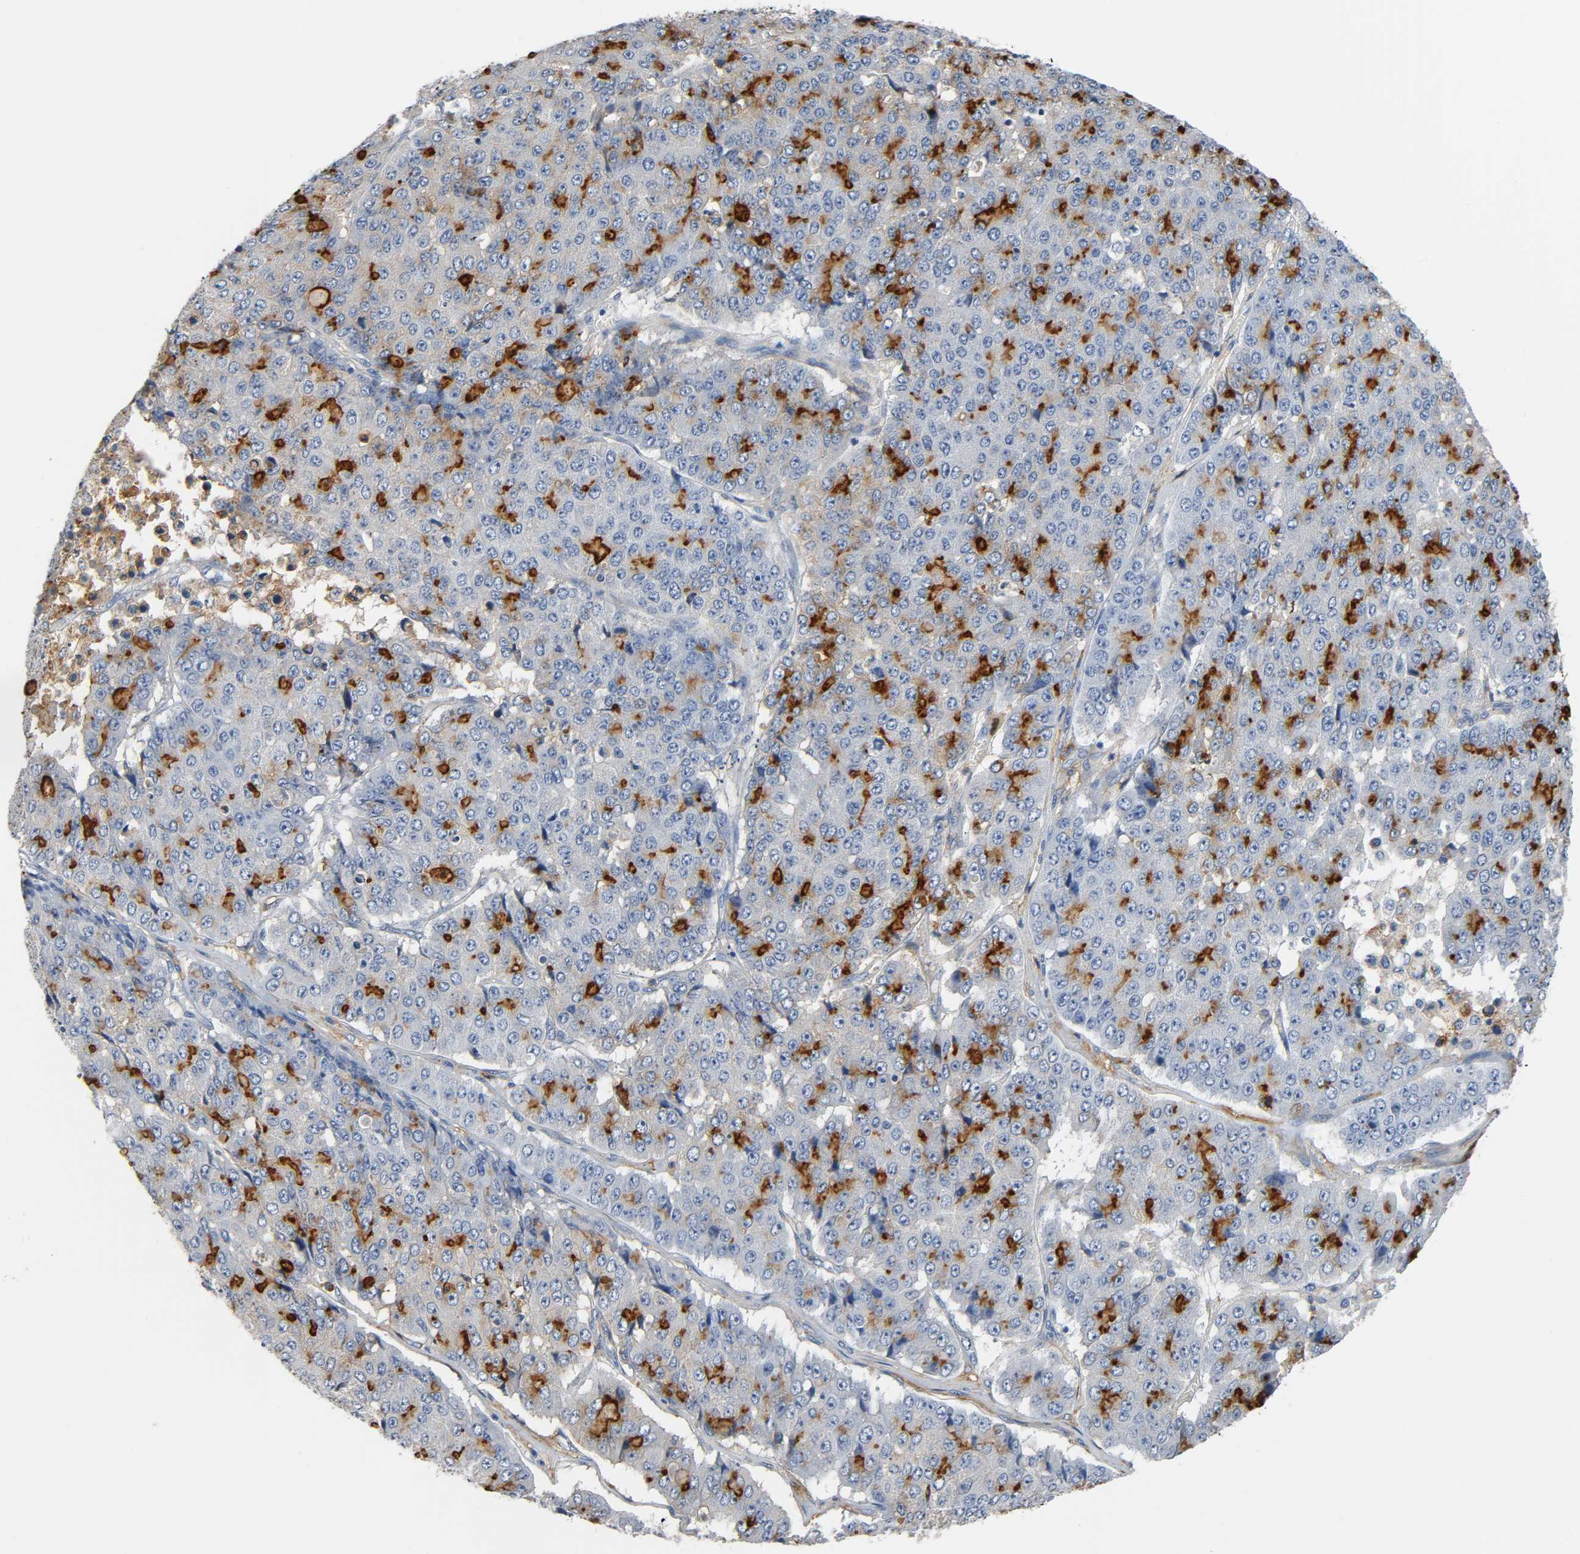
{"staining": {"intensity": "strong", "quantity": "25%-75%", "location": "cytoplasmic/membranous"}, "tissue": "pancreatic cancer", "cell_type": "Tumor cells", "image_type": "cancer", "snomed": [{"axis": "morphology", "description": "Adenocarcinoma, NOS"}, {"axis": "topography", "description": "Pancreas"}], "caption": "Protein analysis of pancreatic cancer (adenocarcinoma) tissue shows strong cytoplasmic/membranous staining in approximately 25%-75% of tumor cells. The staining was performed using DAB (3,3'-diaminobenzidine), with brown indicating positive protein expression. Nuclei are stained blue with hematoxylin.", "gene": "ANPEP", "patient": {"sex": "male", "age": 50}}